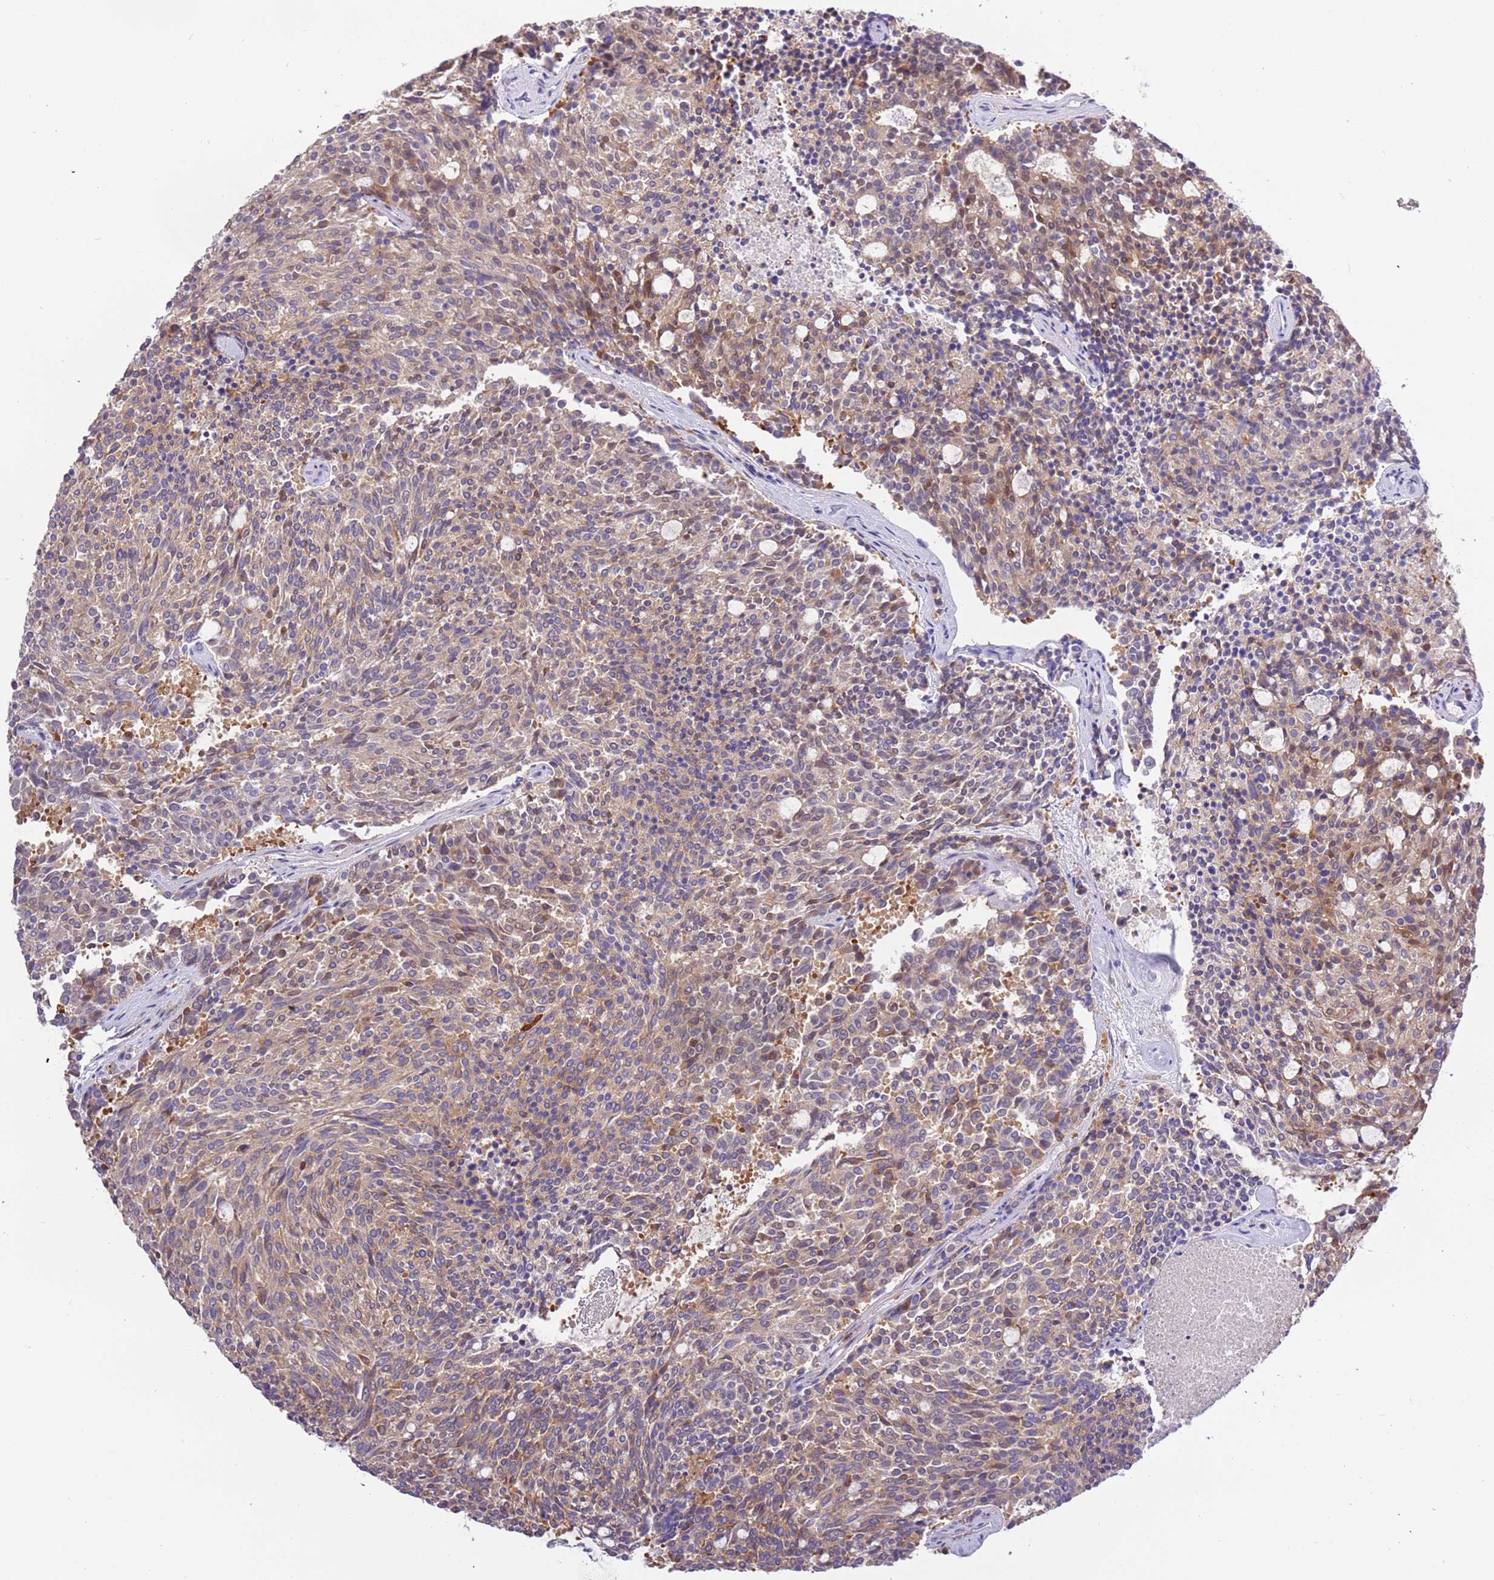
{"staining": {"intensity": "weak", "quantity": "25%-75%", "location": "cytoplasmic/membranous"}, "tissue": "carcinoid", "cell_type": "Tumor cells", "image_type": "cancer", "snomed": [{"axis": "morphology", "description": "Carcinoid, malignant, NOS"}, {"axis": "topography", "description": "Pancreas"}], "caption": "Malignant carcinoid stained for a protein (brown) shows weak cytoplasmic/membranous positive expression in about 25%-75% of tumor cells.", "gene": "STIP1", "patient": {"sex": "female", "age": 54}}